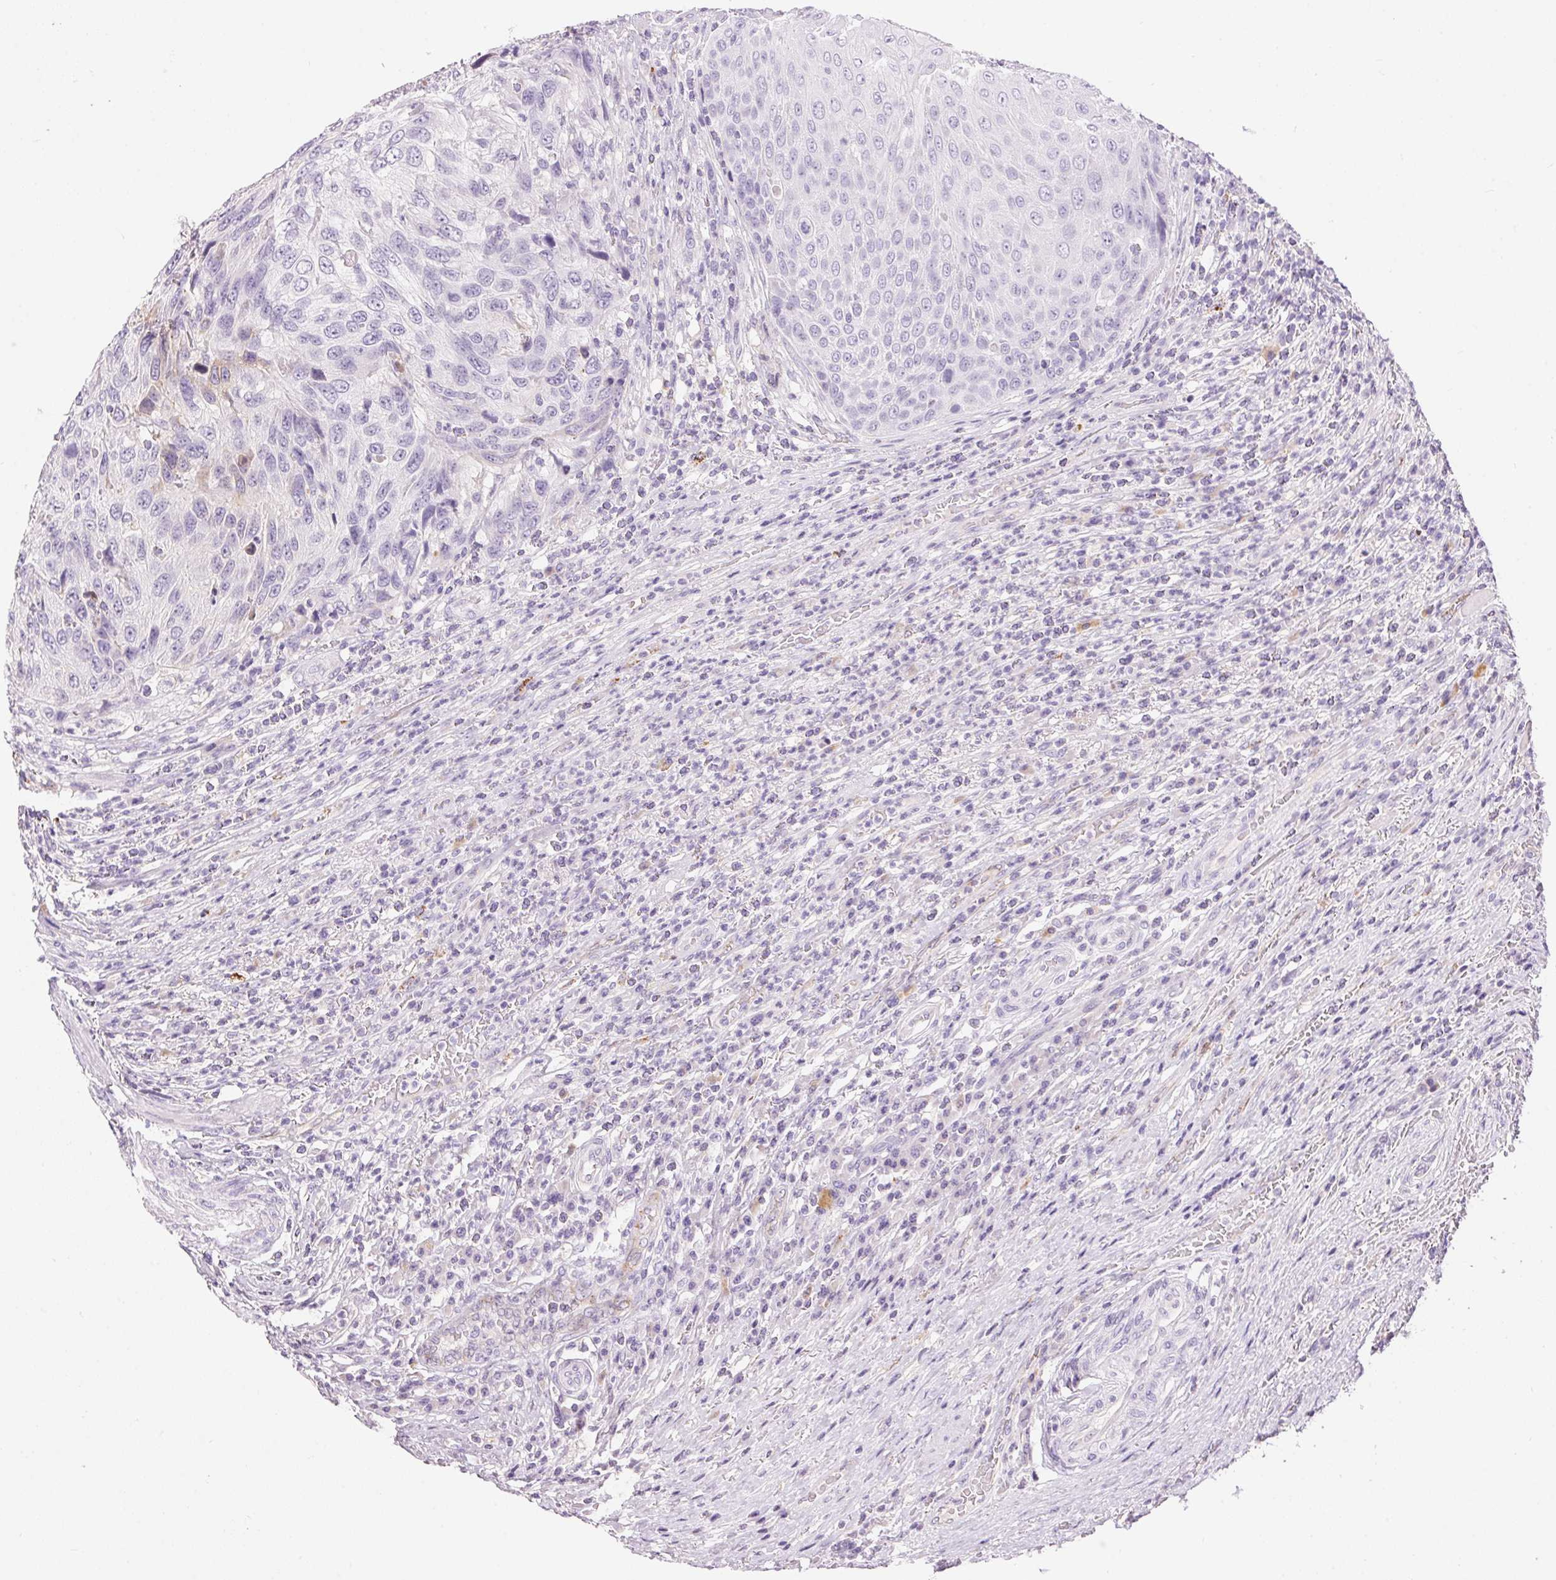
{"staining": {"intensity": "weak", "quantity": "<25%", "location": "cytoplasmic/membranous"}, "tissue": "urothelial cancer", "cell_type": "Tumor cells", "image_type": "cancer", "snomed": [{"axis": "morphology", "description": "Urothelial carcinoma, High grade"}, {"axis": "topography", "description": "Urinary bladder"}], "caption": "Immunohistochemical staining of human urothelial cancer shows no significant positivity in tumor cells.", "gene": "PNLIPRP3", "patient": {"sex": "female", "age": 70}}